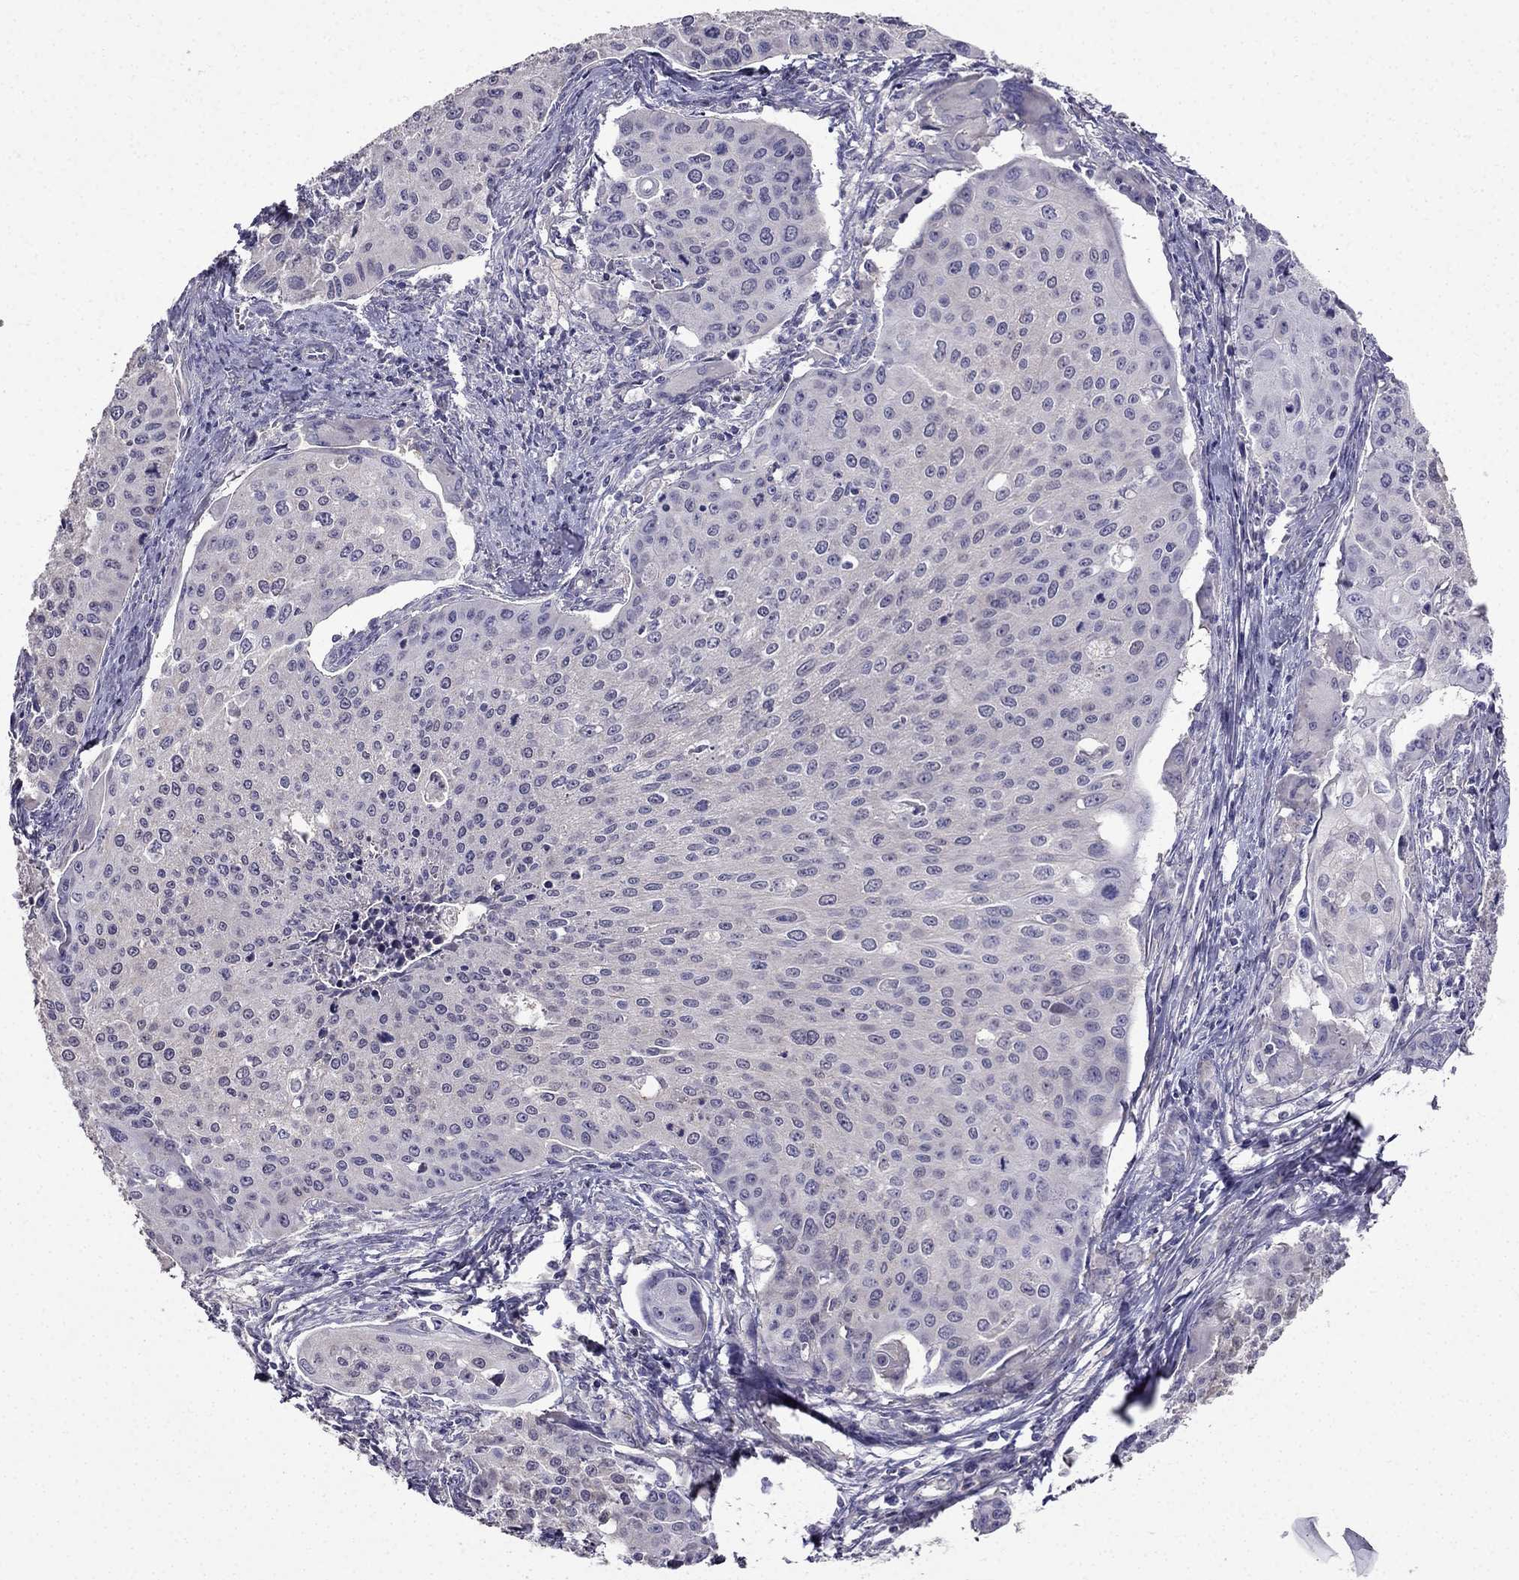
{"staining": {"intensity": "negative", "quantity": "none", "location": "none"}, "tissue": "cervical cancer", "cell_type": "Tumor cells", "image_type": "cancer", "snomed": [{"axis": "morphology", "description": "Squamous cell carcinoma, NOS"}, {"axis": "topography", "description": "Cervix"}], "caption": "High power microscopy photomicrograph of an immunohistochemistry (IHC) histopathology image of cervical squamous cell carcinoma, revealing no significant staining in tumor cells.", "gene": "AS3MT", "patient": {"sex": "female", "age": 38}}